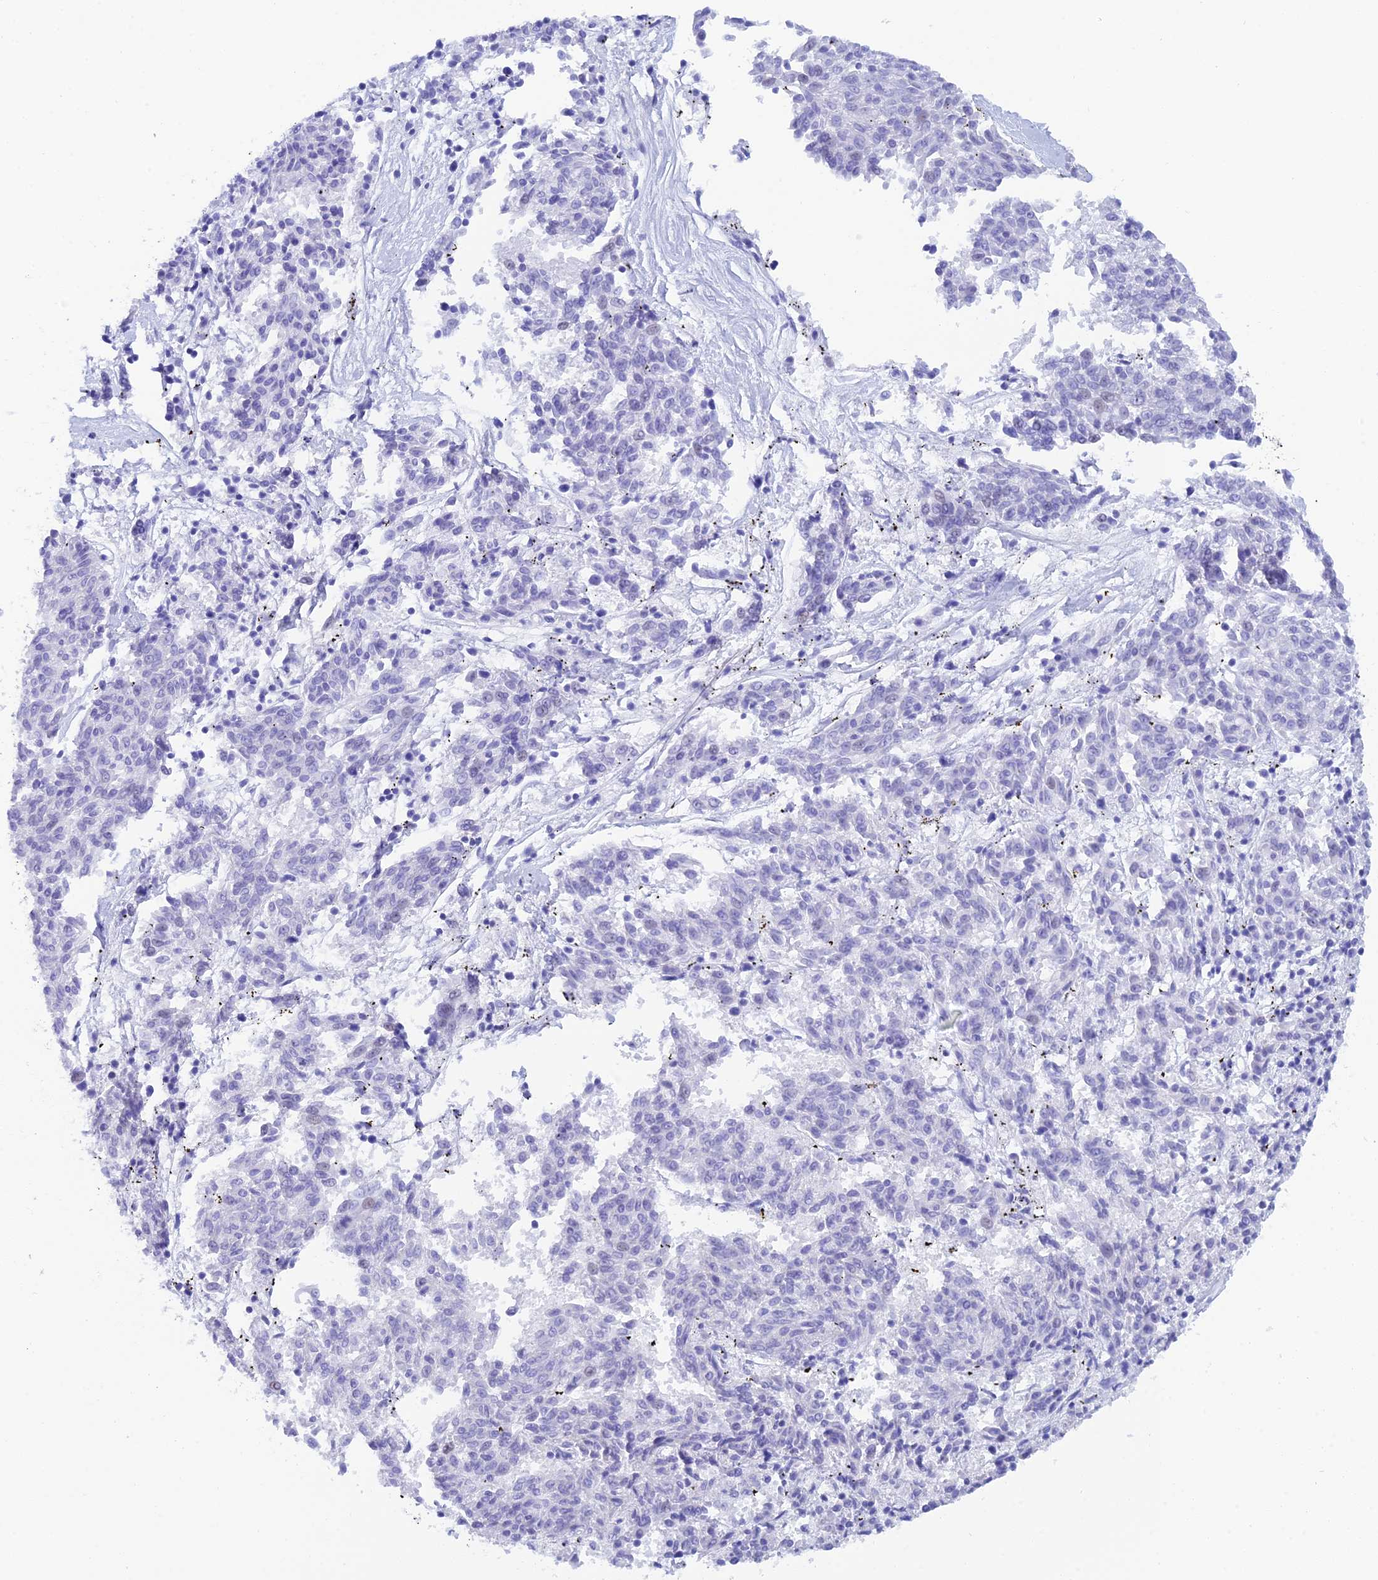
{"staining": {"intensity": "negative", "quantity": "none", "location": "none"}, "tissue": "melanoma", "cell_type": "Tumor cells", "image_type": "cancer", "snomed": [{"axis": "morphology", "description": "Malignant melanoma, NOS"}, {"axis": "topography", "description": "Skin"}], "caption": "There is no significant expression in tumor cells of malignant melanoma.", "gene": "REG1A", "patient": {"sex": "female", "age": 72}}